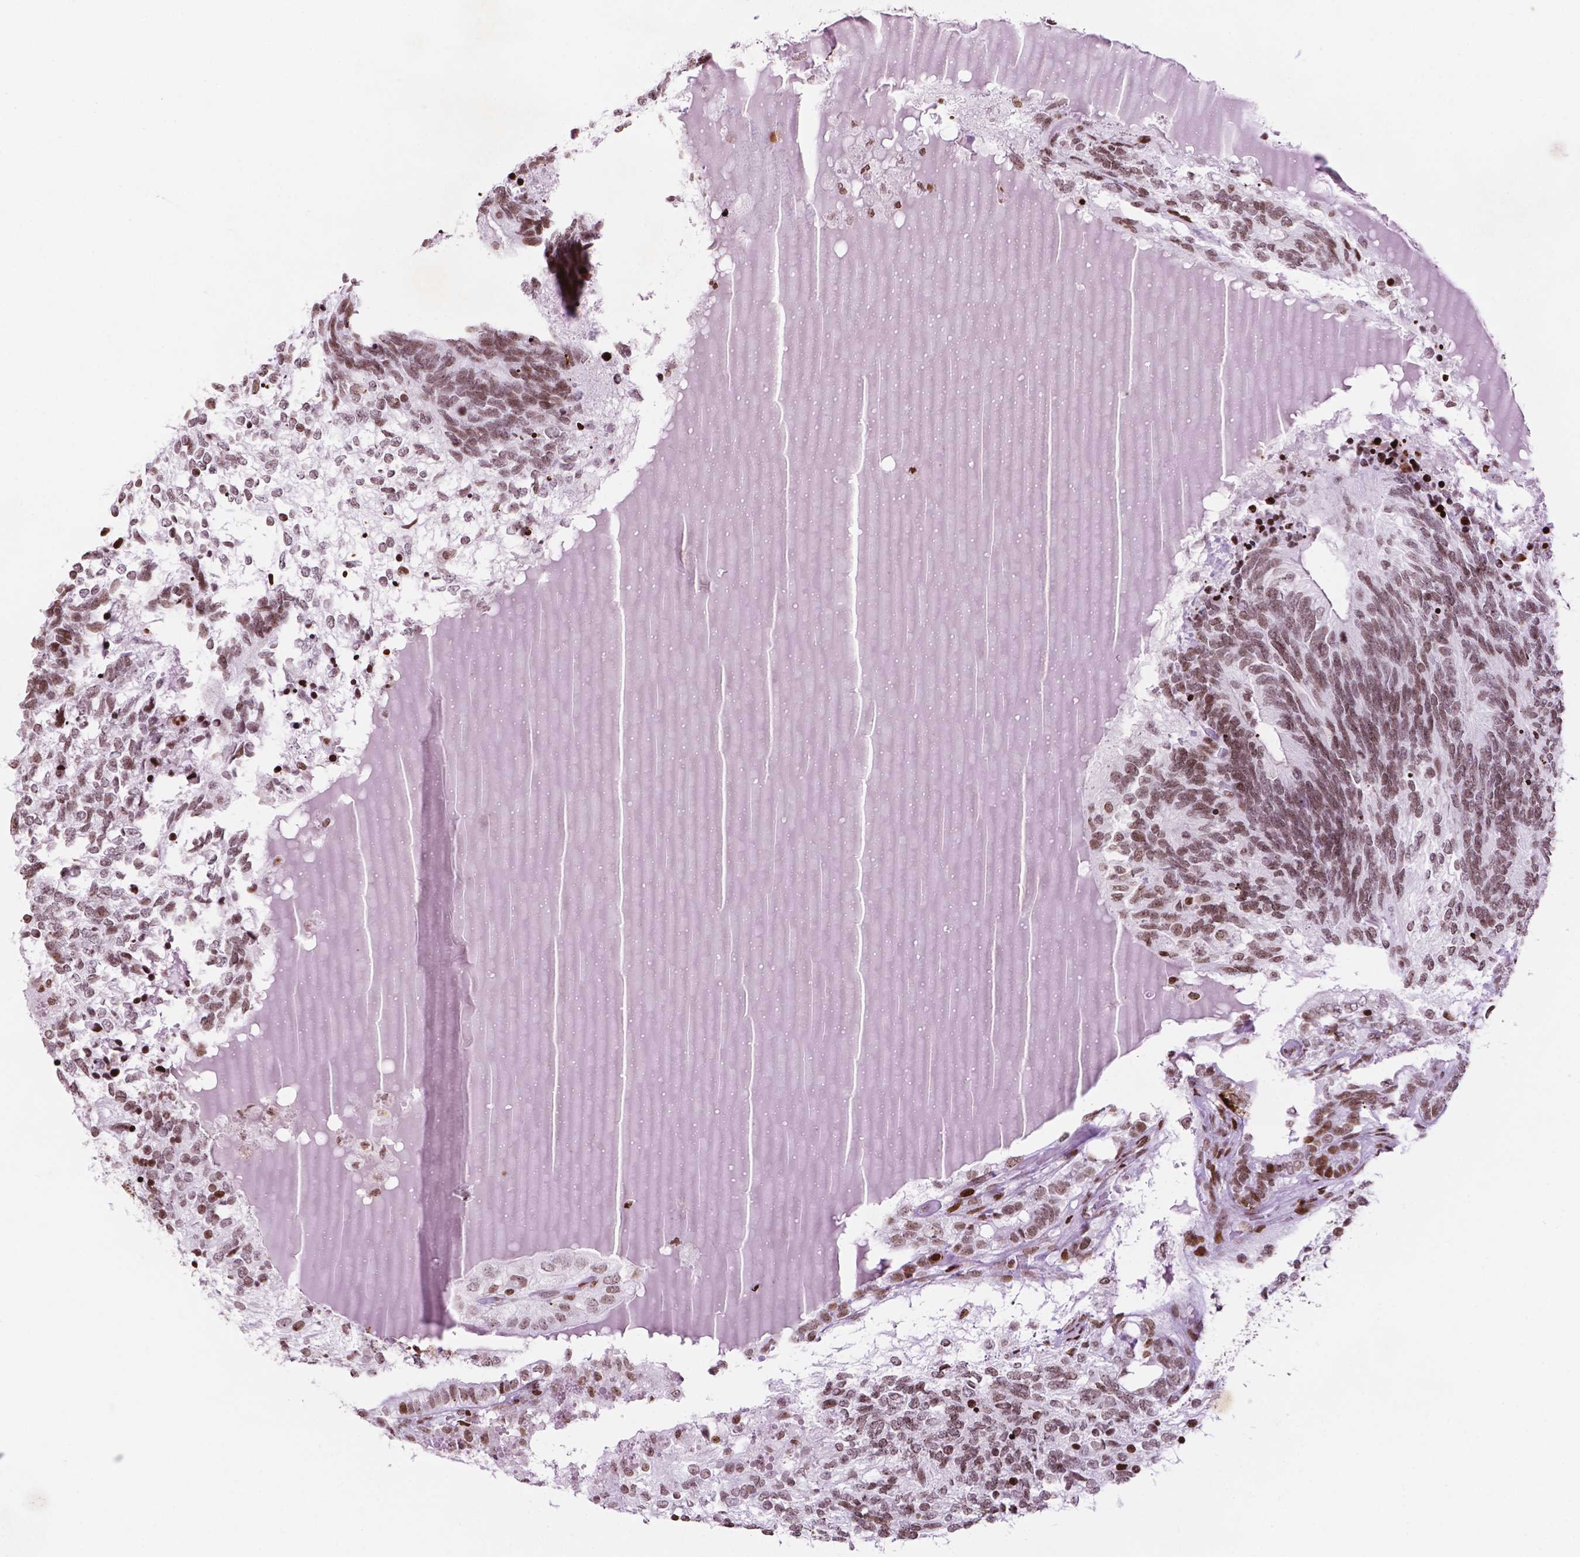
{"staining": {"intensity": "moderate", "quantity": ">75%", "location": "nuclear"}, "tissue": "testis cancer", "cell_type": "Tumor cells", "image_type": "cancer", "snomed": [{"axis": "morphology", "description": "Seminoma, NOS"}, {"axis": "morphology", "description": "Carcinoma, Embryonal, NOS"}, {"axis": "topography", "description": "Testis"}], "caption": "Immunohistochemical staining of testis cancer (seminoma) reveals moderate nuclear protein positivity in about >75% of tumor cells.", "gene": "TMEM250", "patient": {"sex": "male", "age": 41}}